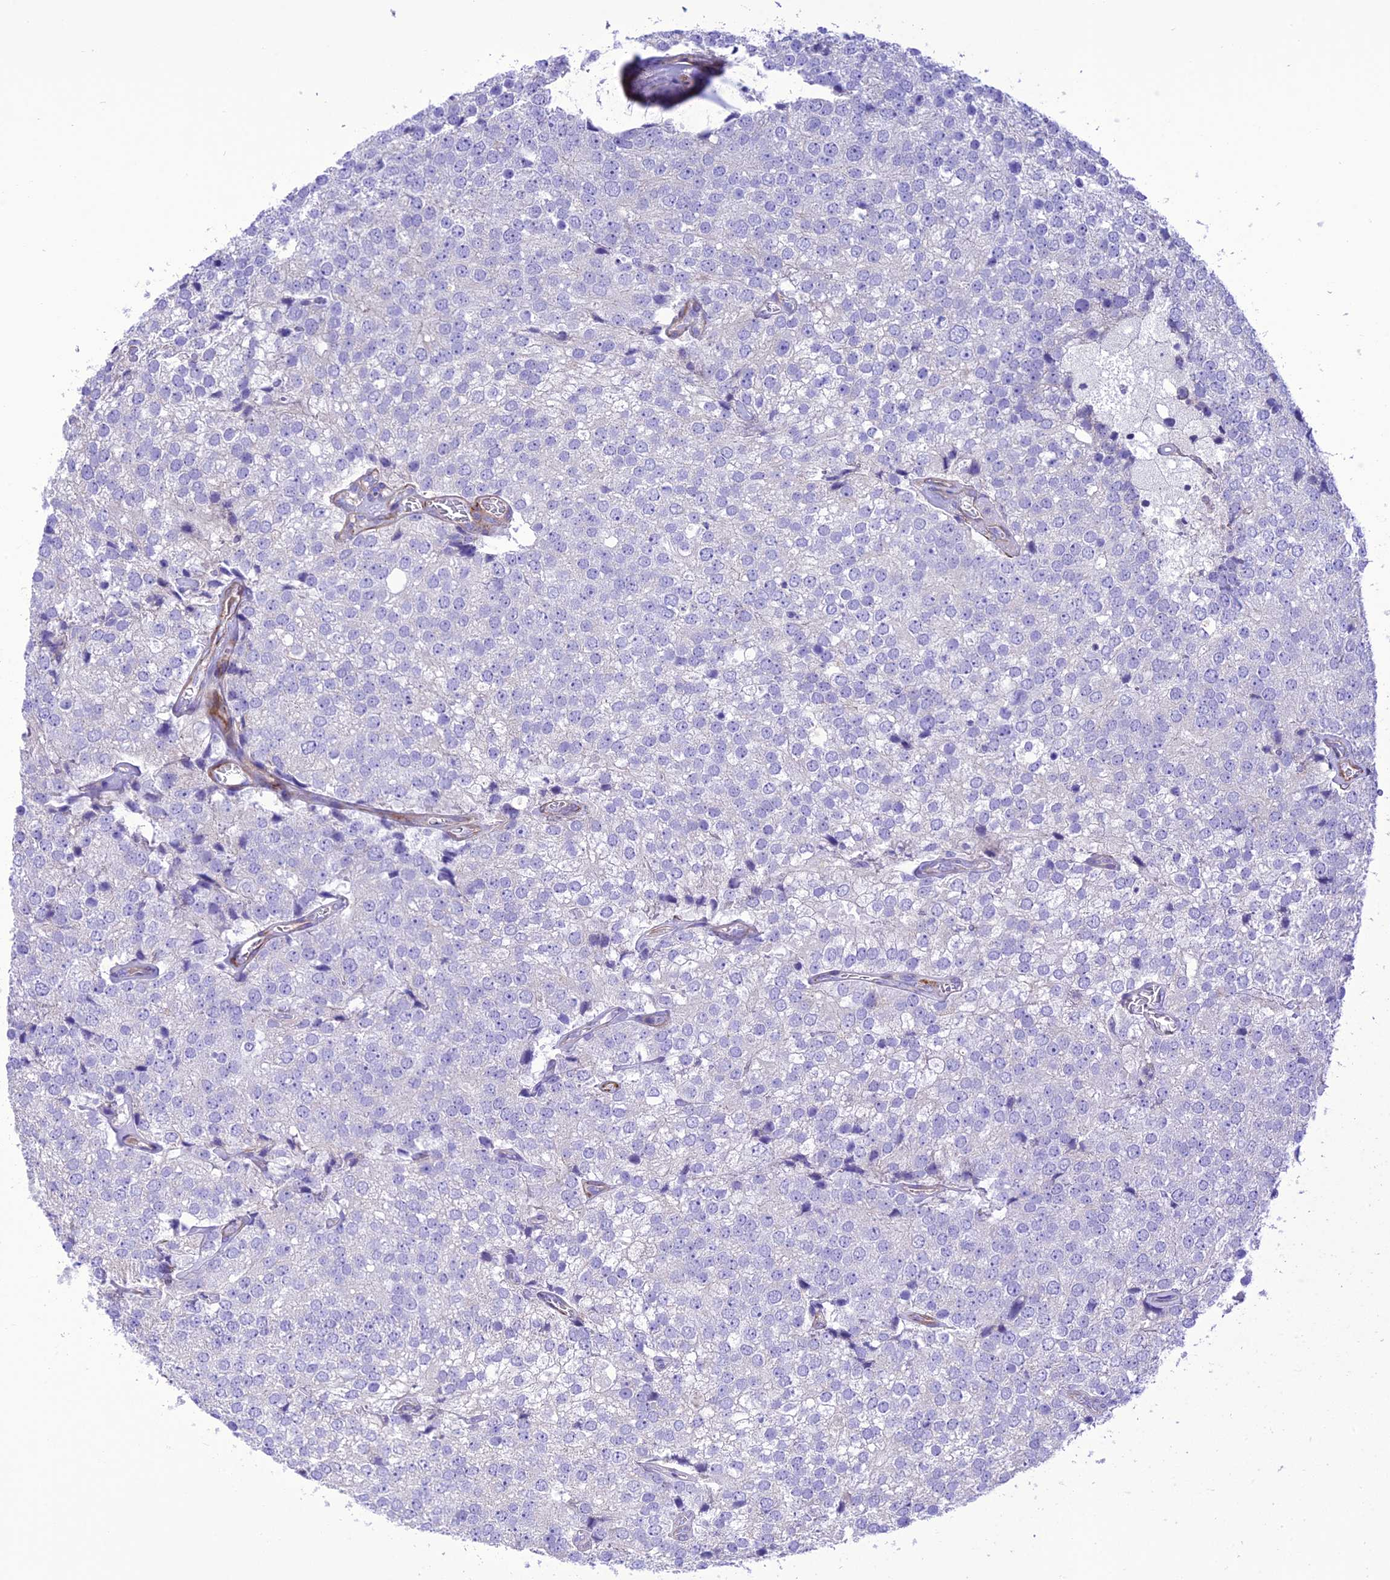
{"staining": {"intensity": "negative", "quantity": "none", "location": "none"}, "tissue": "prostate cancer", "cell_type": "Tumor cells", "image_type": "cancer", "snomed": [{"axis": "morphology", "description": "Adenocarcinoma, High grade"}, {"axis": "topography", "description": "Prostate"}], "caption": "Tumor cells show no significant protein positivity in prostate cancer.", "gene": "FRA10AC1", "patient": {"sex": "male", "age": 49}}